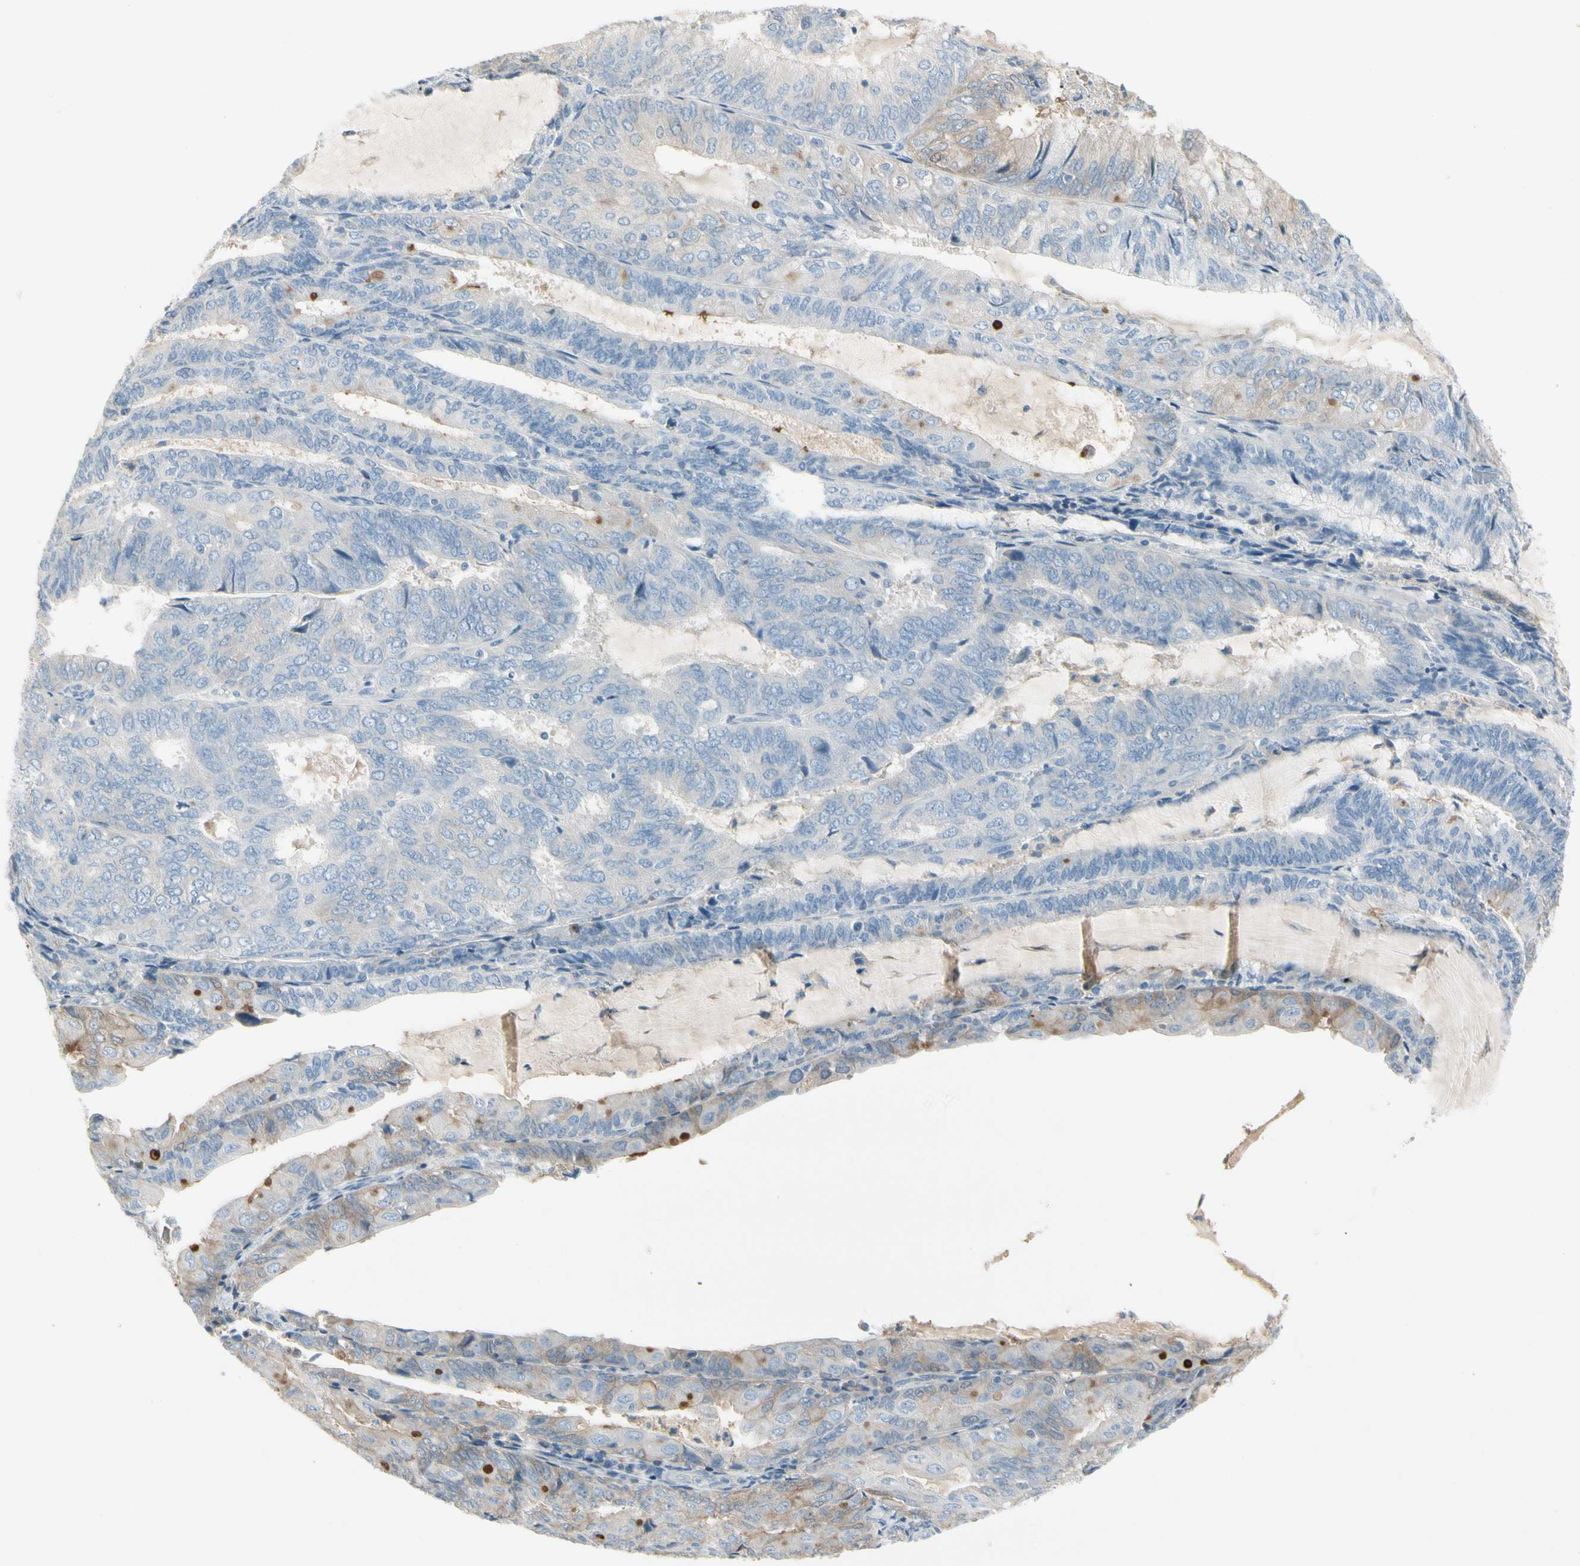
{"staining": {"intensity": "weak", "quantity": "<25%", "location": "cytoplasmic/membranous"}, "tissue": "endometrial cancer", "cell_type": "Tumor cells", "image_type": "cancer", "snomed": [{"axis": "morphology", "description": "Adenocarcinoma, NOS"}, {"axis": "topography", "description": "Endometrium"}], "caption": "Immunohistochemistry micrograph of neoplastic tissue: human endometrial cancer (adenocarcinoma) stained with DAB (3,3'-diaminobenzidine) shows no significant protein positivity in tumor cells. (DAB (3,3'-diaminobenzidine) immunohistochemistry, high magnification).", "gene": "CYP2E1", "patient": {"sex": "female", "age": 81}}